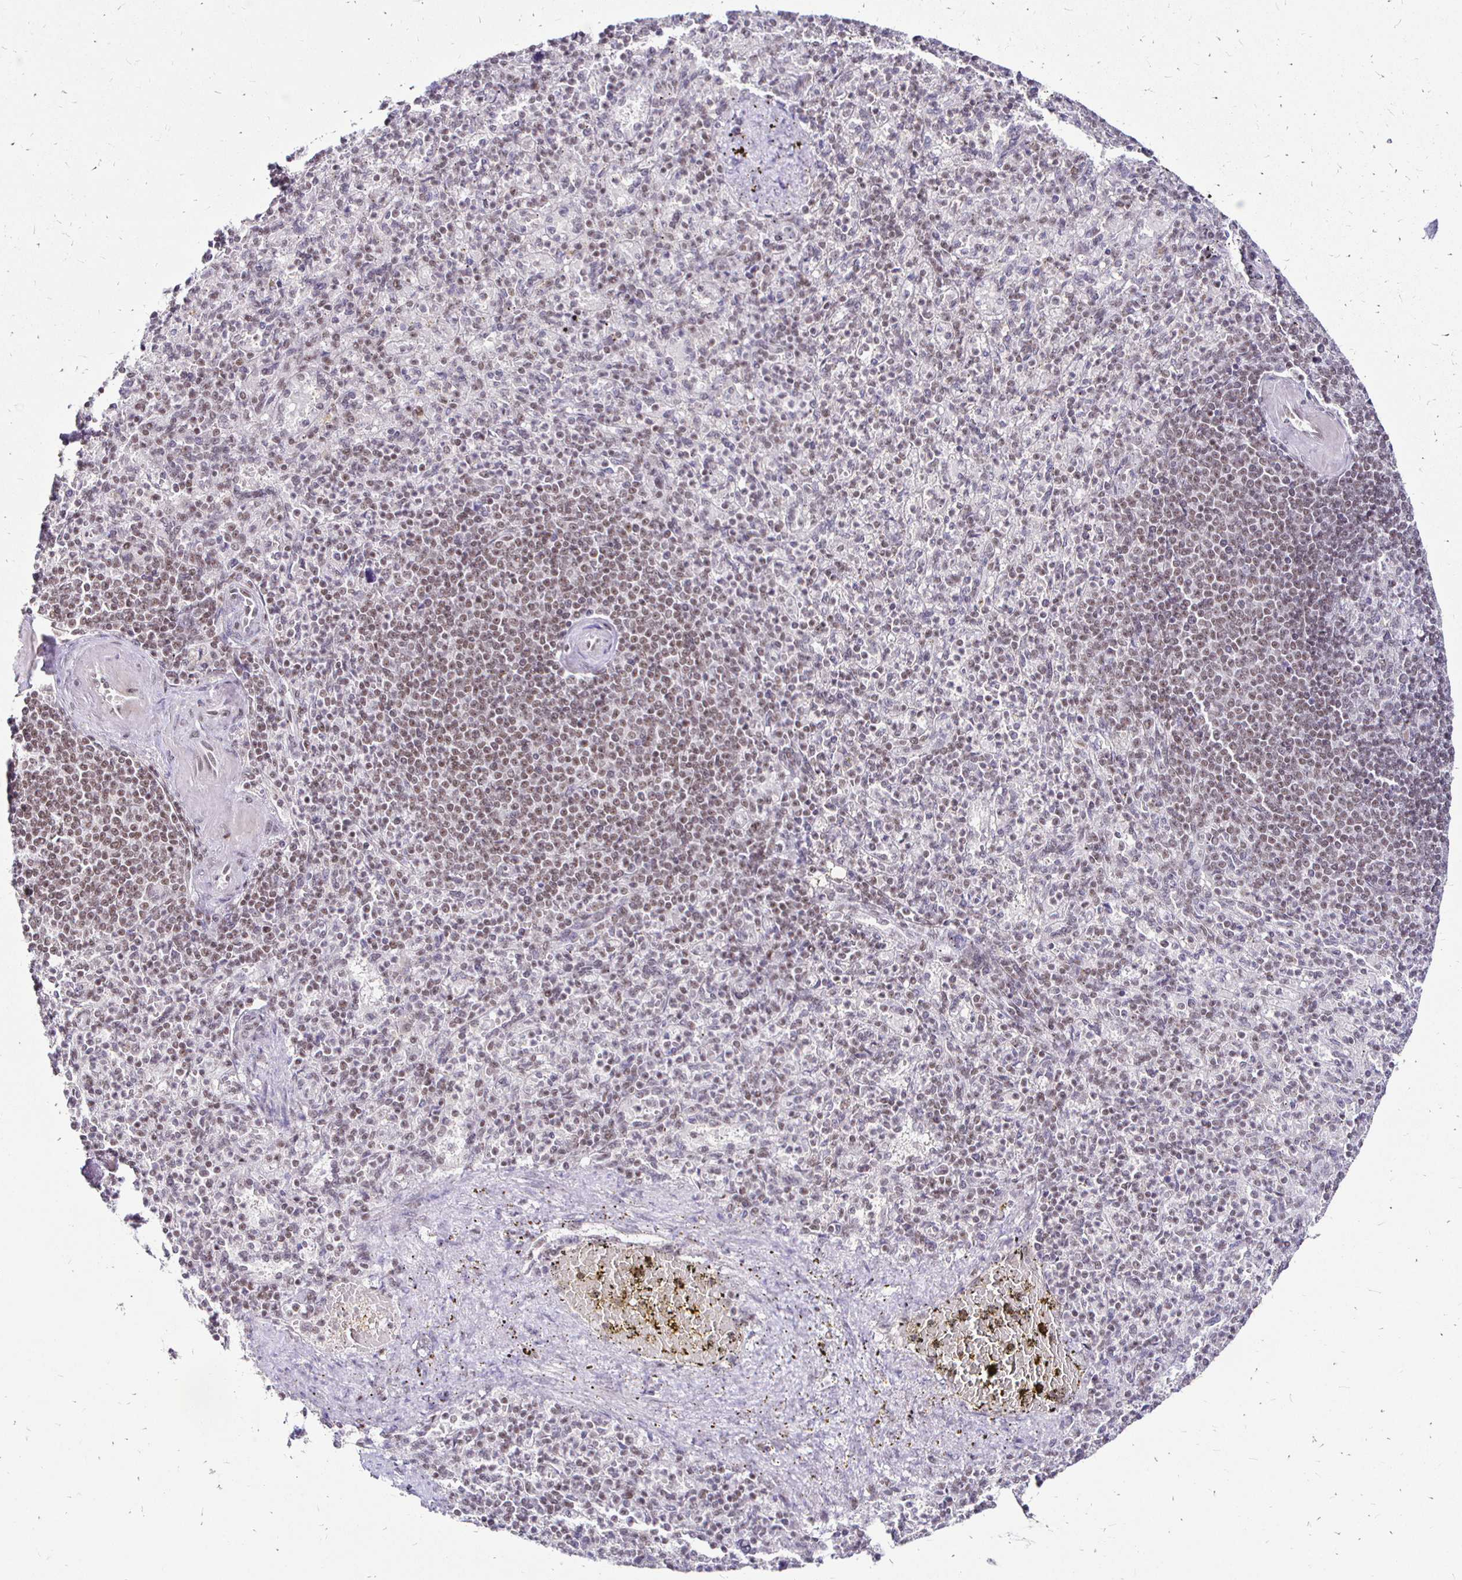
{"staining": {"intensity": "weak", "quantity": ">75%", "location": "nuclear"}, "tissue": "spleen", "cell_type": "Cells in red pulp", "image_type": "normal", "snomed": [{"axis": "morphology", "description": "Normal tissue, NOS"}, {"axis": "topography", "description": "Spleen"}], "caption": "Brown immunohistochemical staining in normal spleen displays weak nuclear staining in approximately >75% of cells in red pulp.", "gene": "SIN3A", "patient": {"sex": "female", "age": 74}}